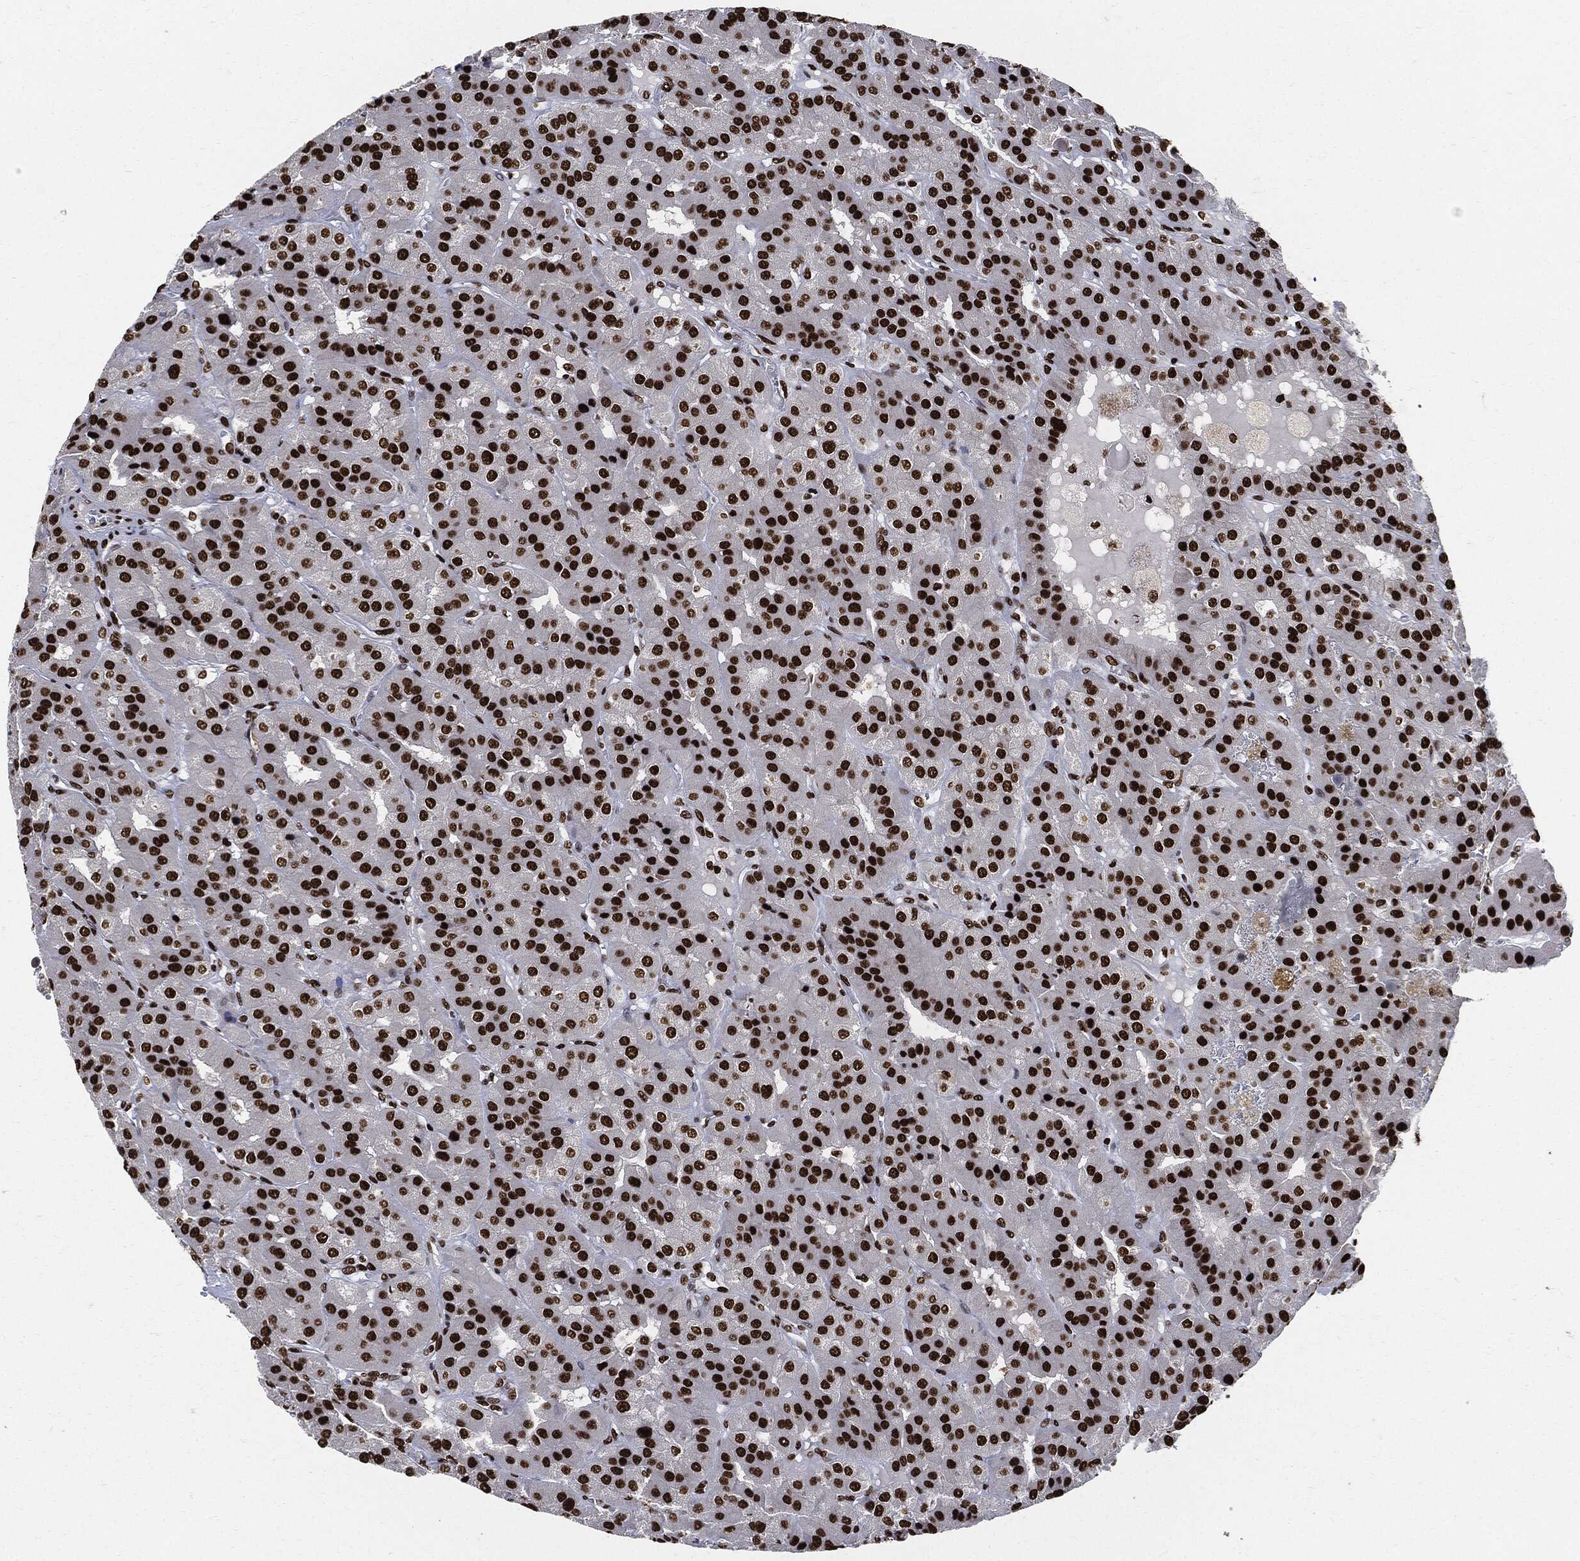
{"staining": {"intensity": "strong", "quantity": ">75%", "location": "nuclear"}, "tissue": "parathyroid gland", "cell_type": "Glandular cells", "image_type": "normal", "snomed": [{"axis": "morphology", "description": "Normal tissue, NOS"}, {"axis": "morphology", "description": "Adenoma, NOS"}, {"axis": "topography", "description": "Parathyroid gland"}], "caption": "Strong nuclear expression is identified in about >75% of glandular cells in unremarkable parathyroid gland. (DAB IHC with brightfield microscopy, high magnification).", "gene": "RECQL", "patient": {"sex": "female", "age": 86}}